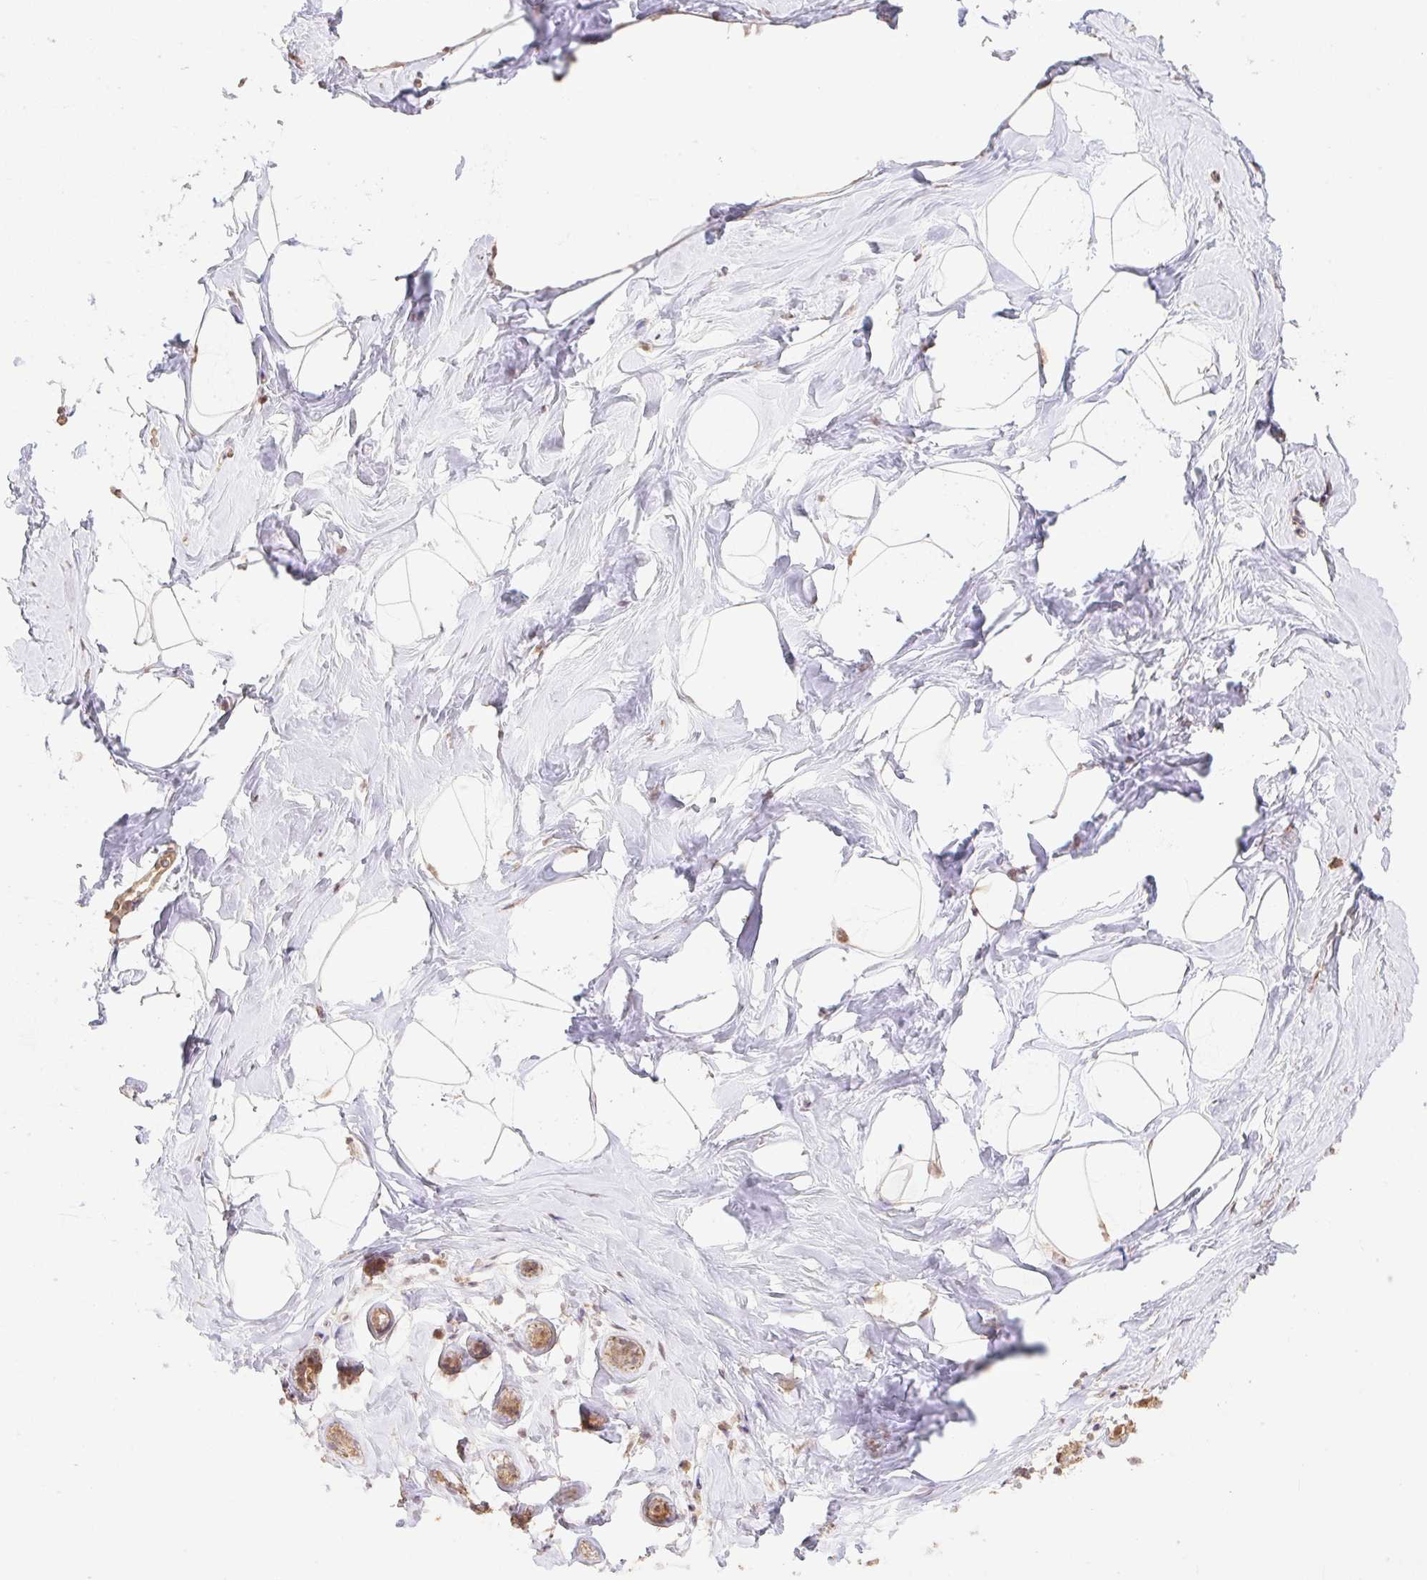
{"staining": {"intensity": "negative", "quantity": "none", "location": "none"}, "tissue": "breast", "cell_type": "Adipocytes", "image_type": "normal", "snomed": [{"axis": "morphology", "description": "Normal tissue, NOS"}, {"axis": "topography", "description": "Breast"}], "caption": "This is an IHC image of benign human breast. There is no positivity in adipocytes.", "gene": "VPS25", "patient": {"sex": "female", "age": 32}}